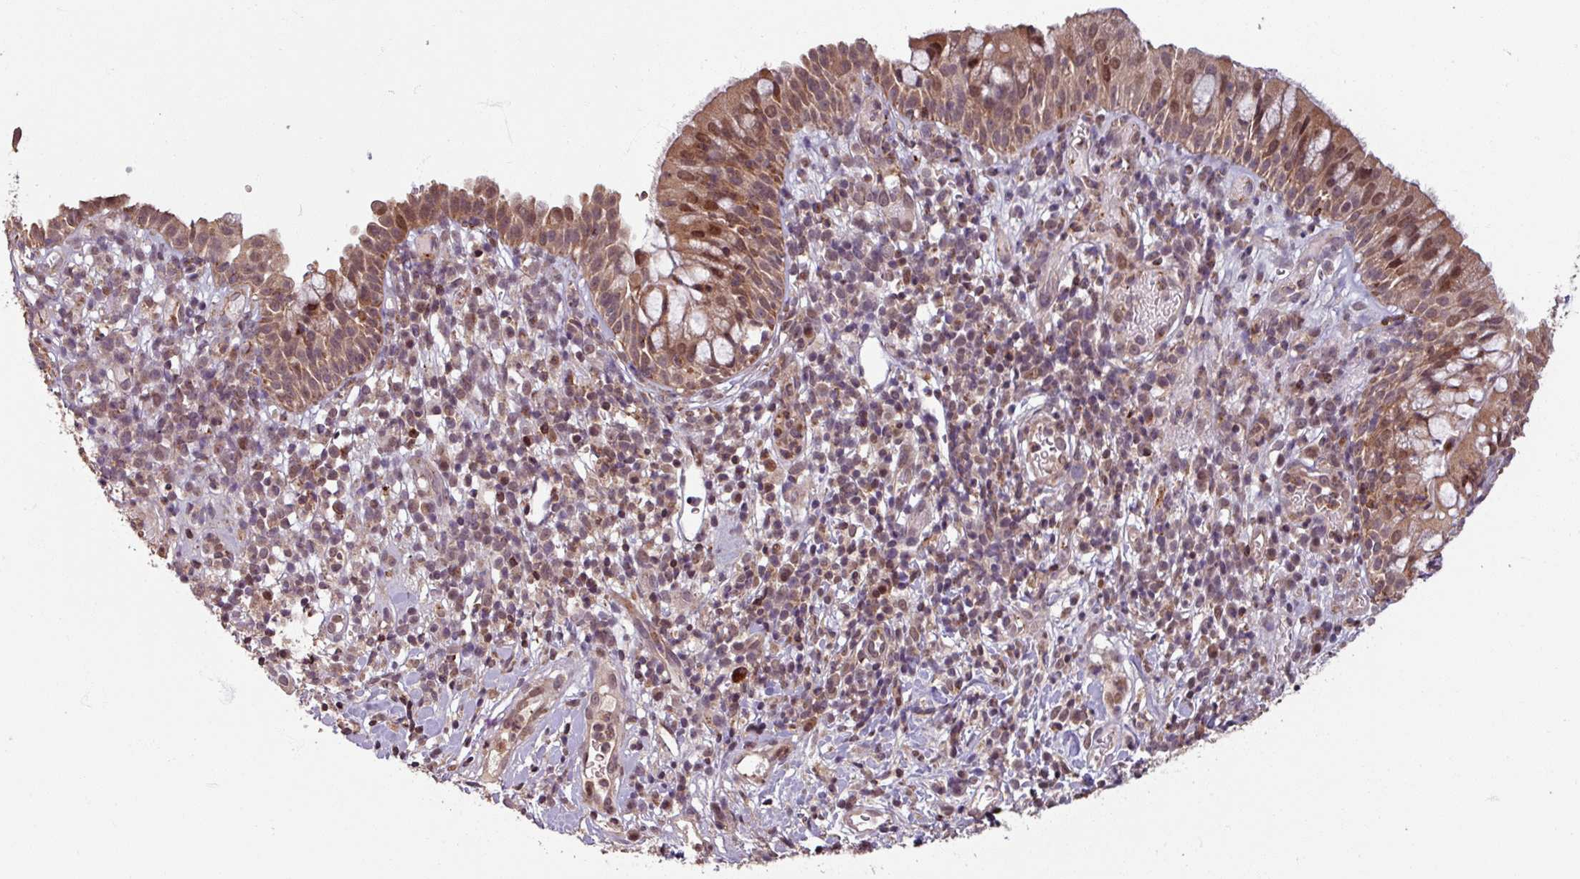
{"staining": {"intensity": "moderate", "quantity": ">75%", "location": "cytoplasmic/membranous,nuclear"}, "tissue": "nasopharynx", "cell_type": "Respiratory epithelial cells", "image_type": "normal", "snomed": [{"axis": "morphology", "description": "Normal tissue, NOS"}, {"axis": "topography", "description": "Nasopharynx"}], "caption": "A medium amount of moderate cytoplasmic/membranous,nuclear staining is appreciated in approximately >75% of respiratory epithelial cells in normal nasopharynx. (IHC, brightfield microscopy, high magnification).", "gene": "OR6B1", "patient": {"sex": "male", "age": 65}}